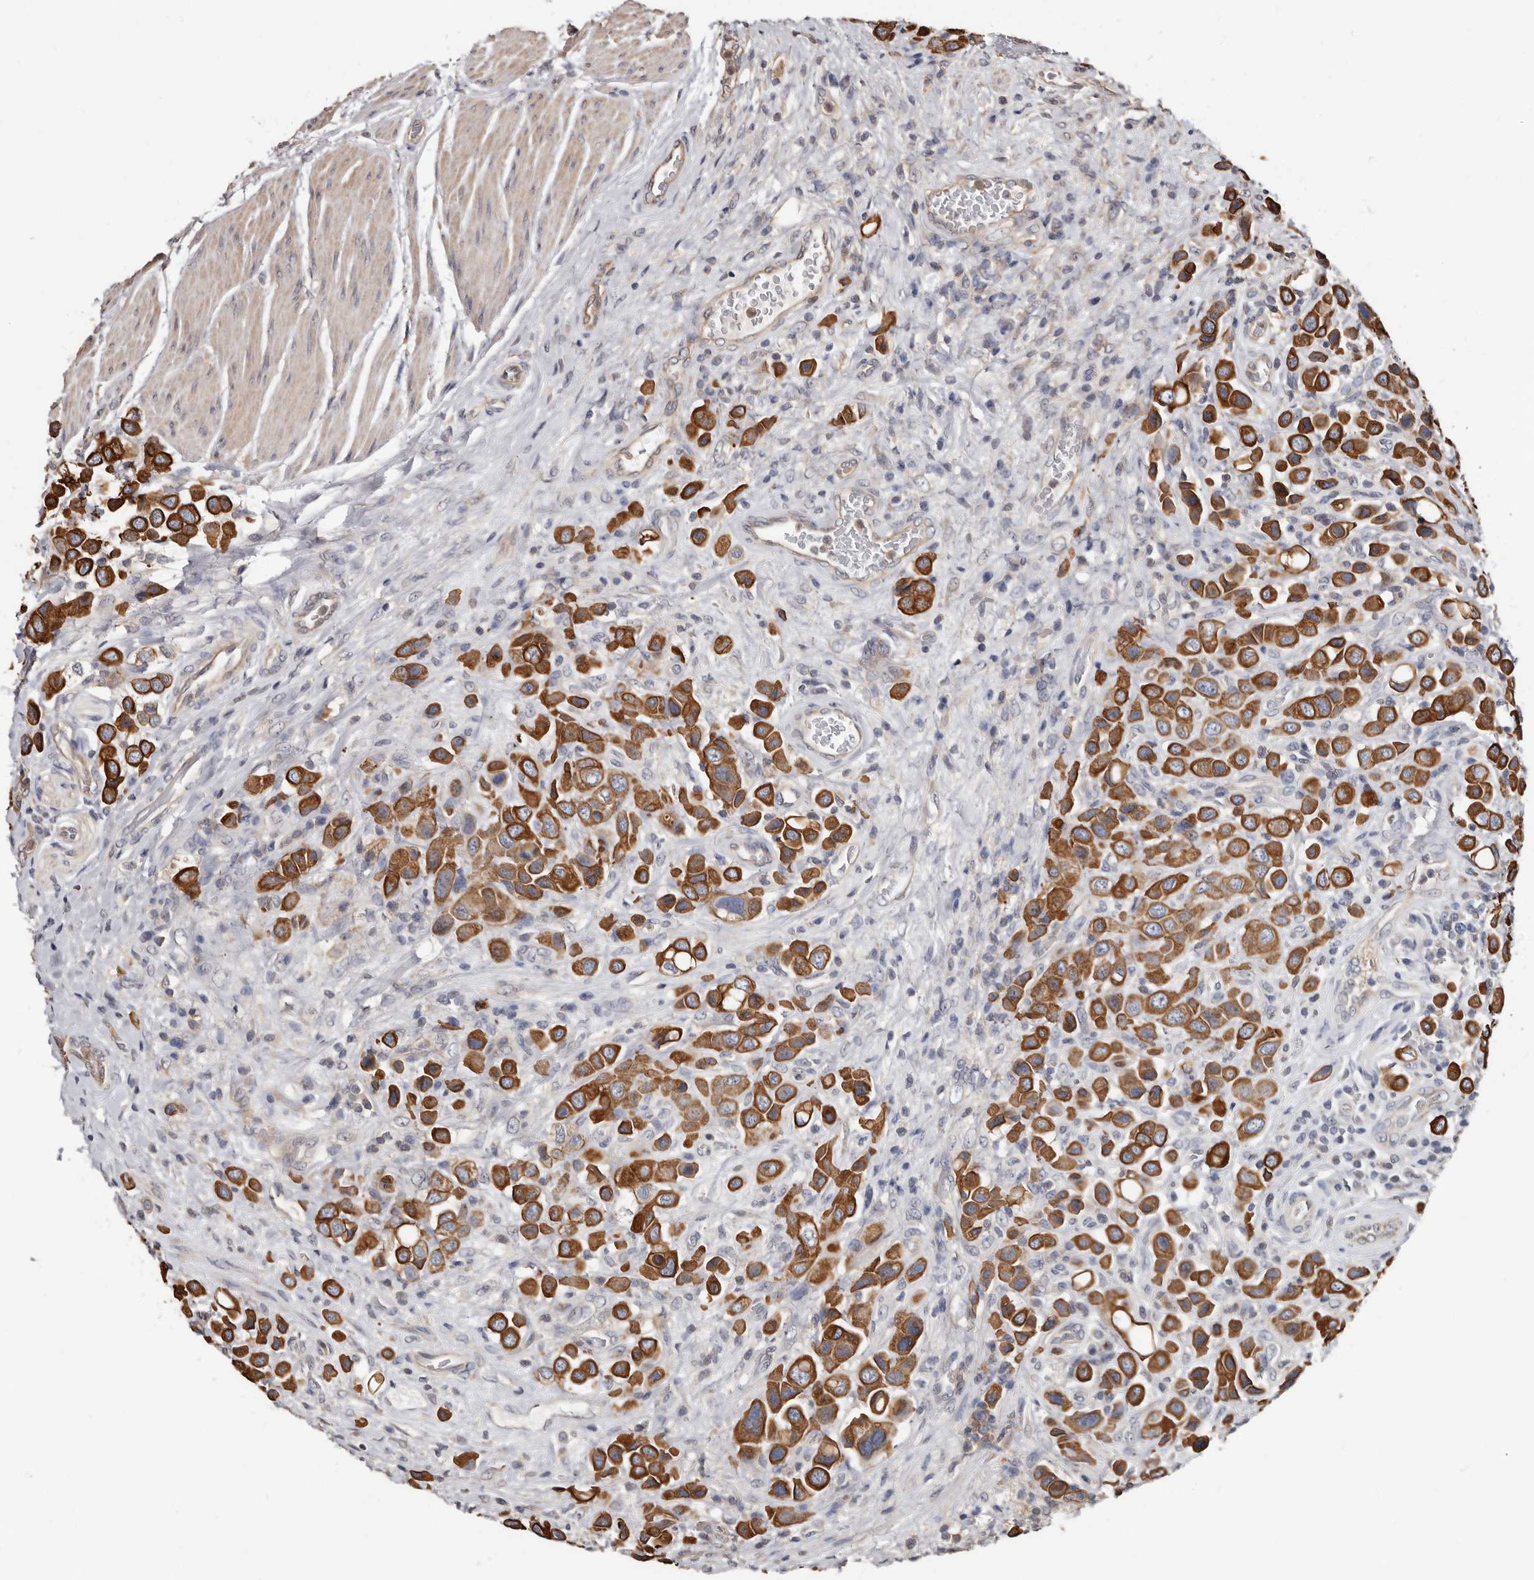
{"staining": {"intensity": "strong", "quantity": ">75%", "location": "cytoplasmic/membranous"}, "tissue": "urothelial cancer", "cell_type": "Tumor cells", "image_type": "cancer", "snomed": [{"axis": "morphology", "description": "Urothelial carcinoma, High grade"}, {"axis": "topography", "description": "Urinary bladder"}], "caption": "A brown stain shows strong cytoplasmic/membranous staining of a protein in urothelial cancer tumor cells.", "gene": "MRPL18", "patient": {"sex": "male", "age": 50}}